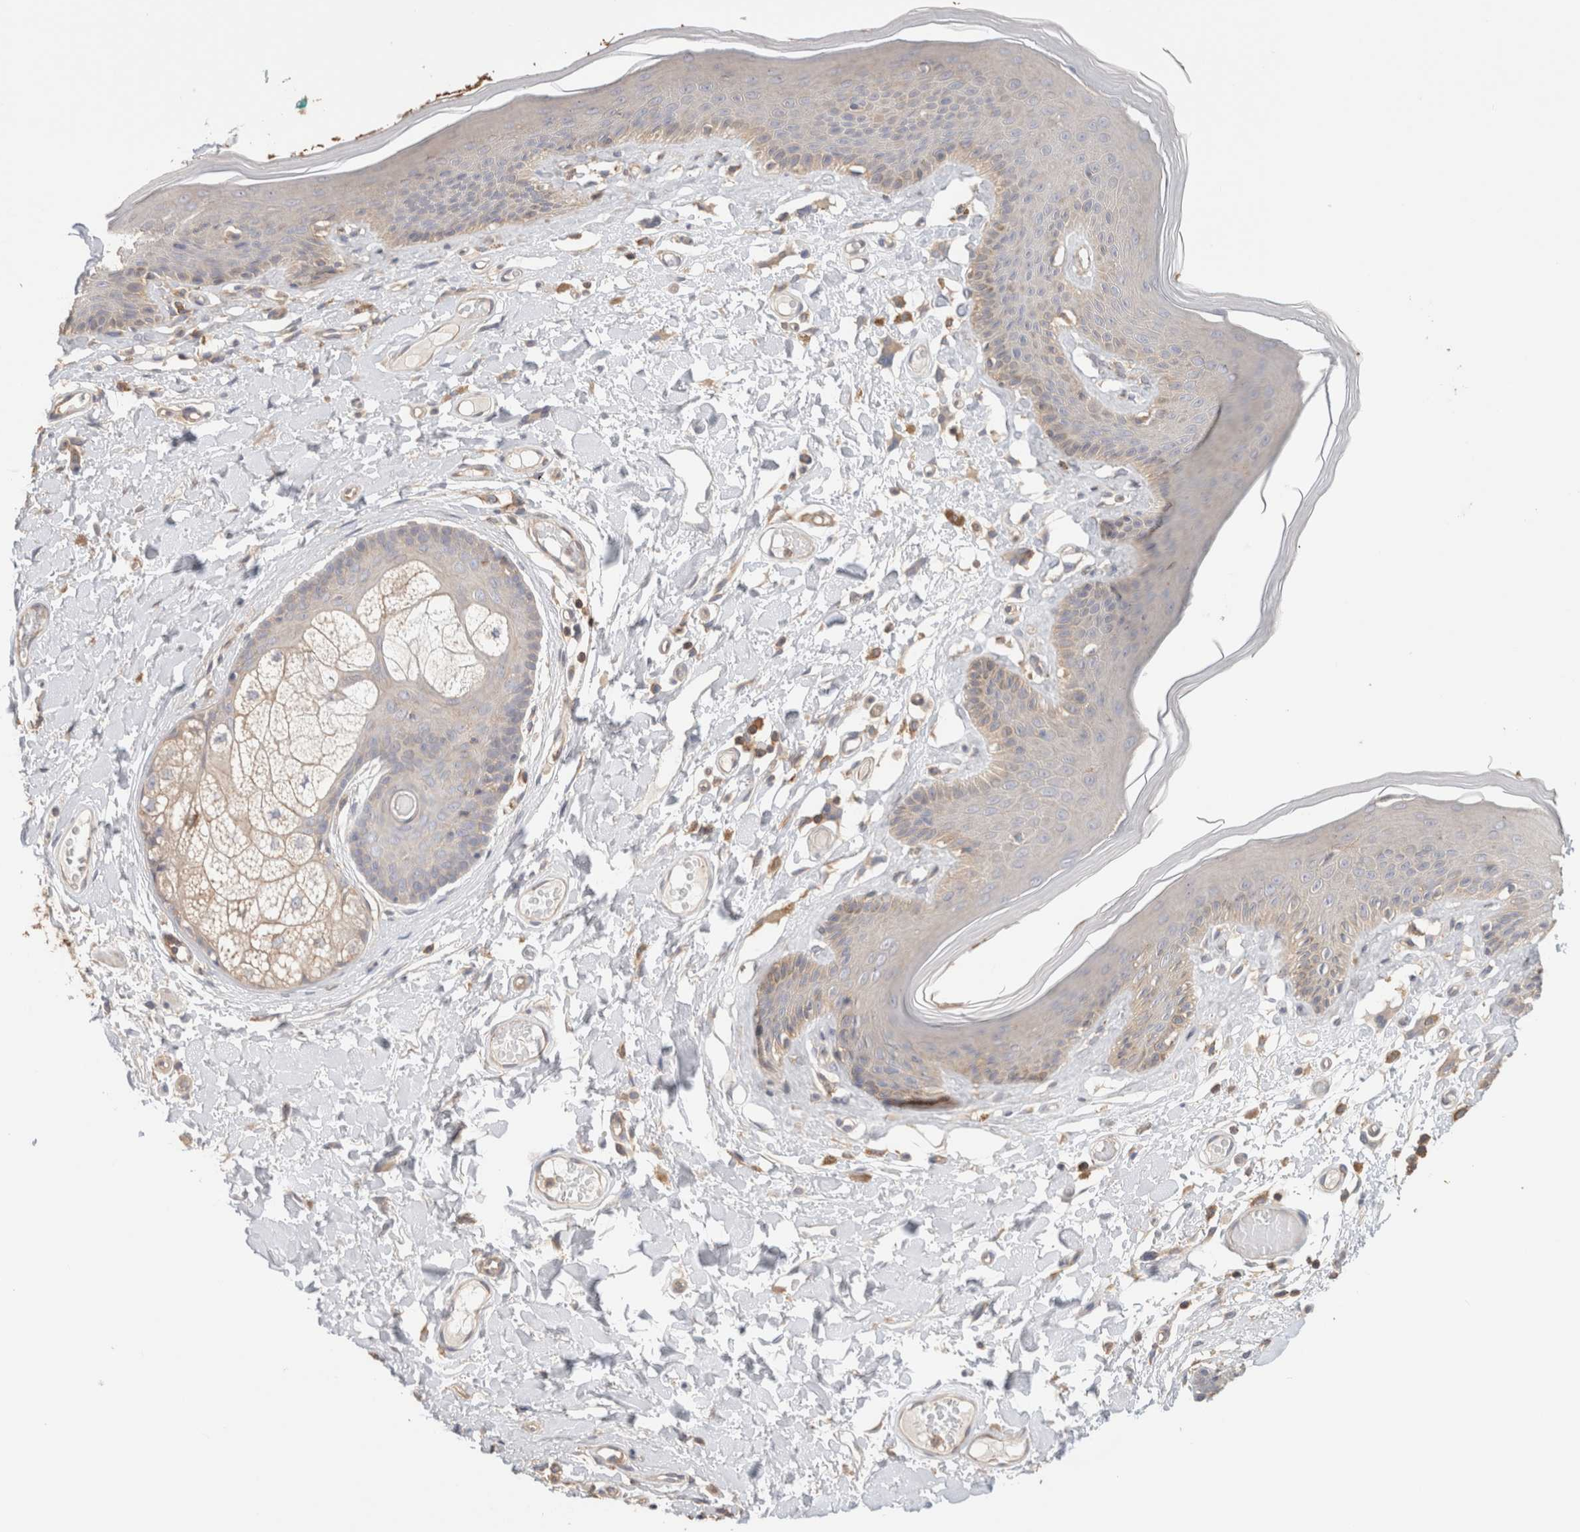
{"staining": {"intensity": "weak", "quantity": "<25%", "location": "cytoplasmic/membranous"}, "tissue": "skin", "cell_type": "Epidermal cells", "image_type": "normal", "snomed": [{"axis": "morphology", "description": "Normal tissue, NOS"}, {"axis": "topography", "description": "Vulva"}], "caption": "Skin stained for a protein using immunohistochemistry reveals no positivity epidermal cells.", "gene": "CFAP418", "patient": {"sex": "female", "age": 73}}